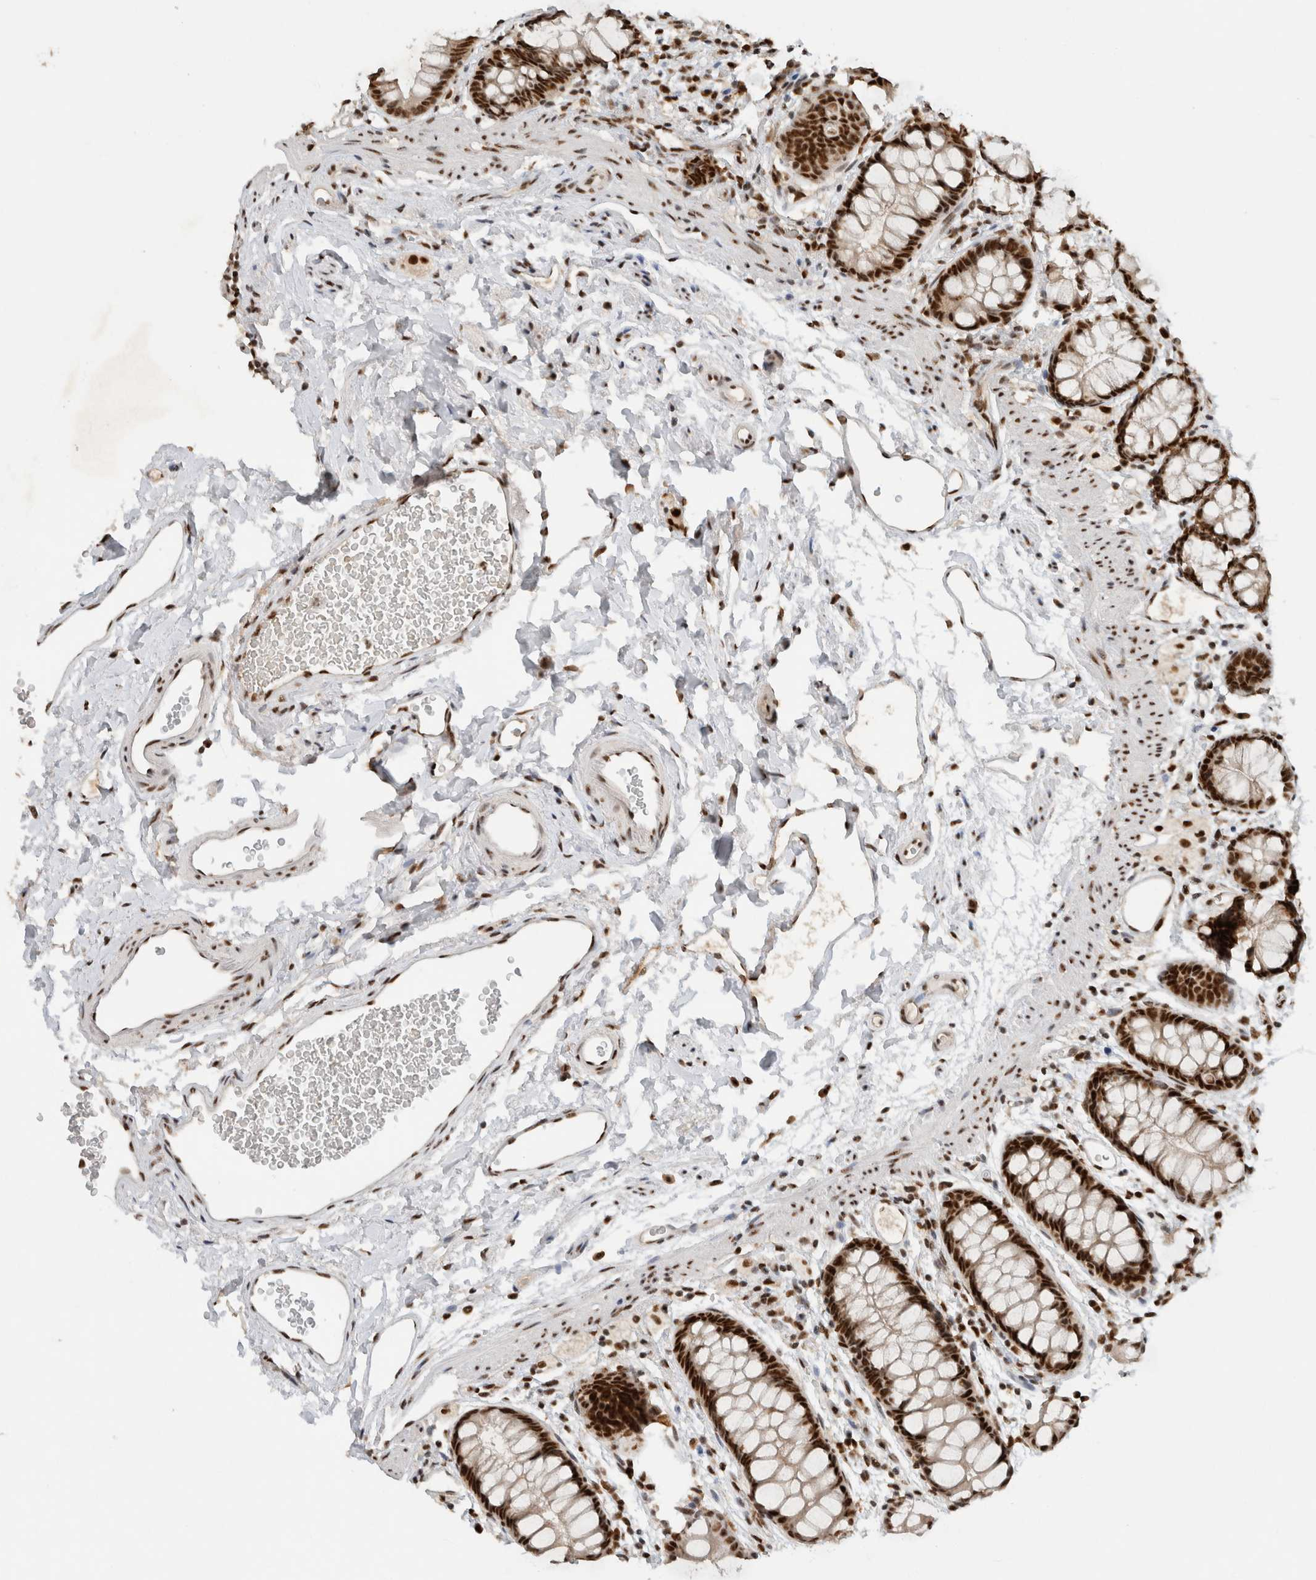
{"staining": {"intensity": "strong", "quantity": ">75%", "location": "nuclear"}, "tissue": "rectum", "cell_type": "Glandular cells", "image_type": "normal", "snomed": [{"axis": "morphology", "description": "Normal tissue, NOS"}, {"axis": "topography", "description": "Rectum"}], "caption": "Immunohistochemical staining of unremarkable human rectum reveals >75% levels of strong nuclear protein positivity in about >75% of glandular cells. The staining is performed using DAB (3,3'-diaminobenzidine) brown chromogen to label protein expression. The nuclei are counter-stained blue using hematoxylin.", "gene": "DDX42", "patient": {"sex": "female", "age": 65}}